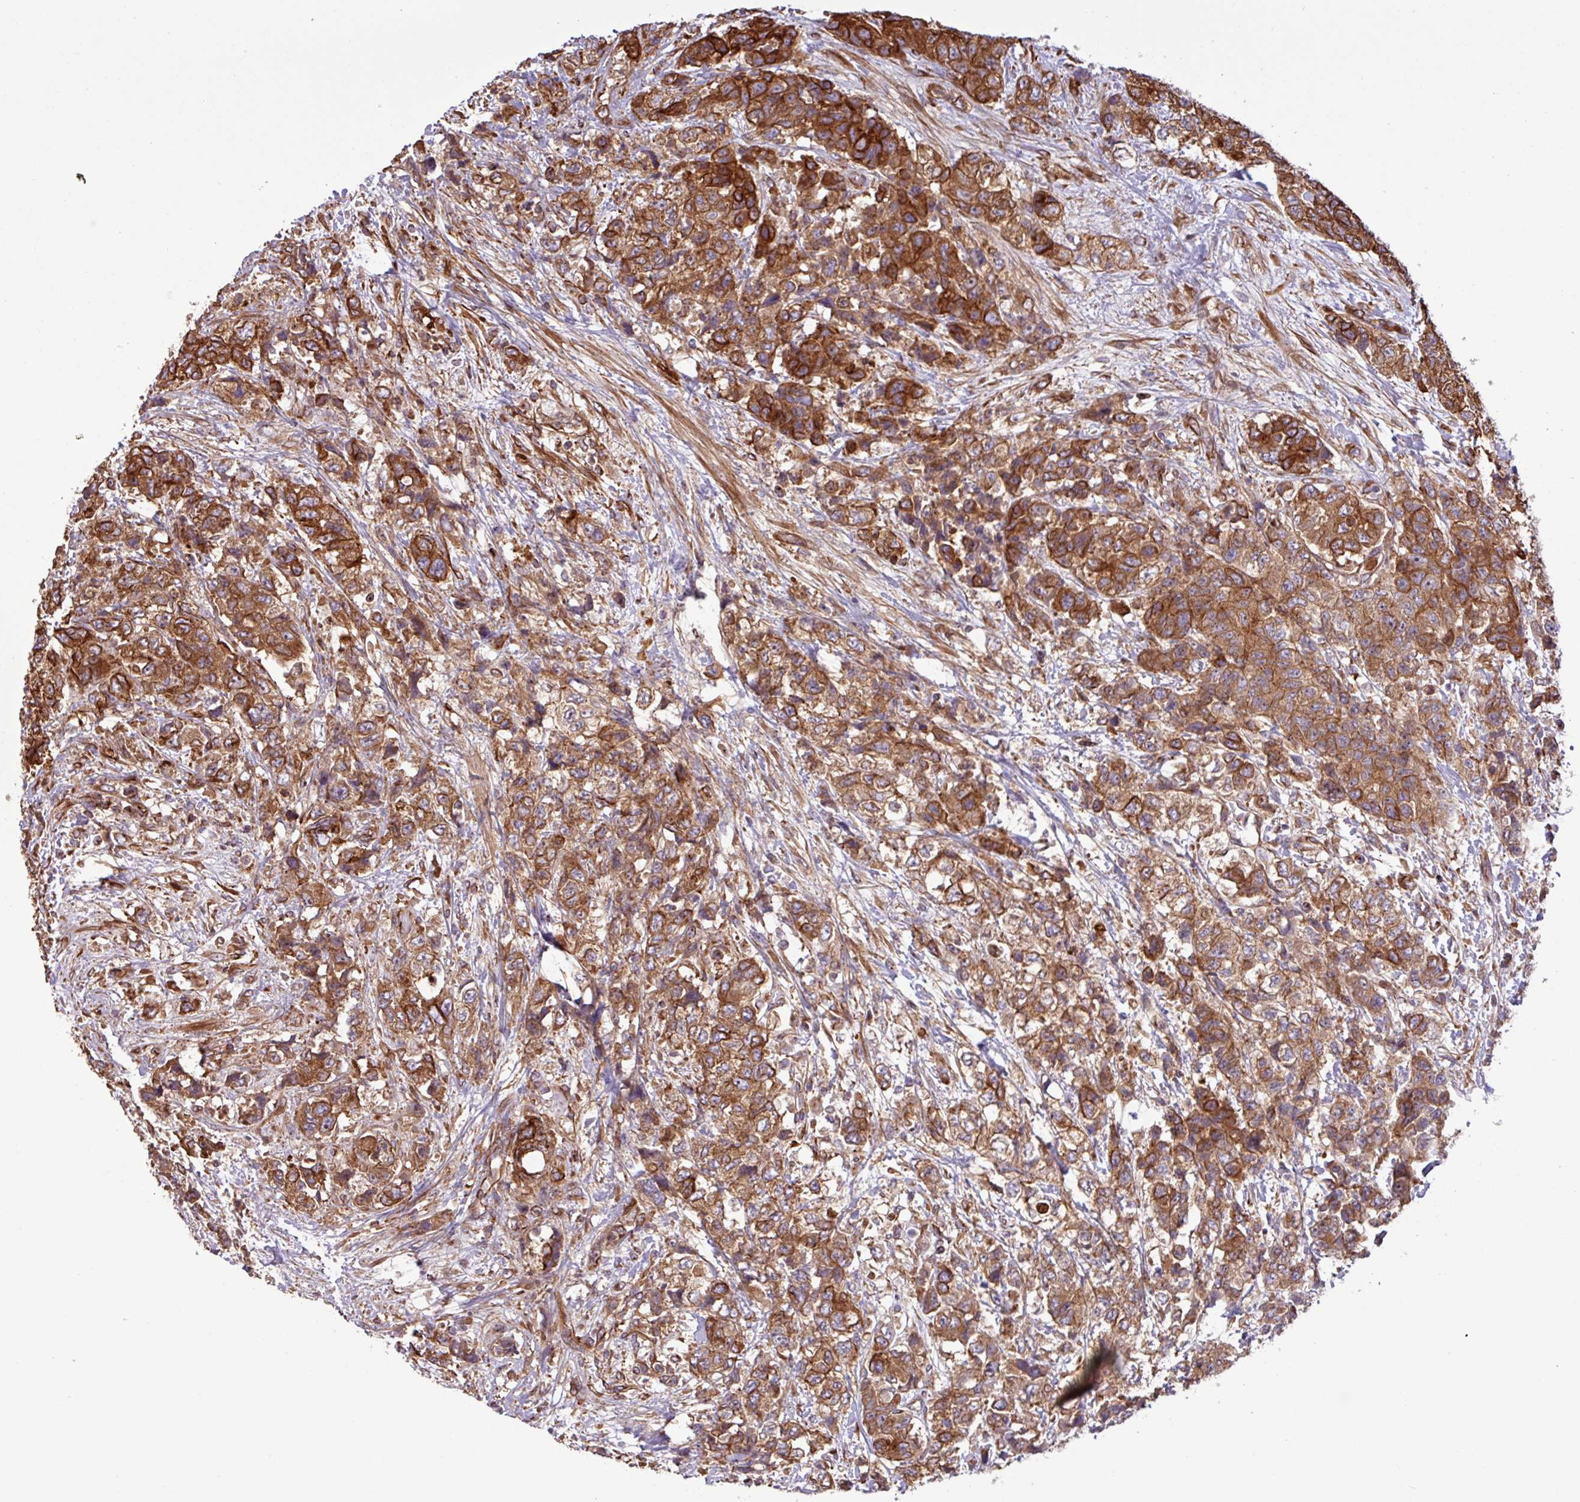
{"staining": {"intensity": "strong", "quantity": ">75%", "location": "cytoplasmic/membranous"}, "tissue": "urothelial cancer", "cell_type": "Tumor cells", "image_type": "cancer", "snomed": [{"axis": "morphology", "description": "Urothelial carcinoma, High grade"}, {"axis": "topography", "description": "Urinary bladder"}], "caption": "Immunohistochemistry (IHC) (DAB (3,3'-diaminobenzidine)) staining of human high-grade urothelial carcinoma reveals strong cytoplasmic/membranous protein expression in about >75% of tumor cells.", "gene": "ZNF300", "patient": {"sex": "female", "age": 78}}